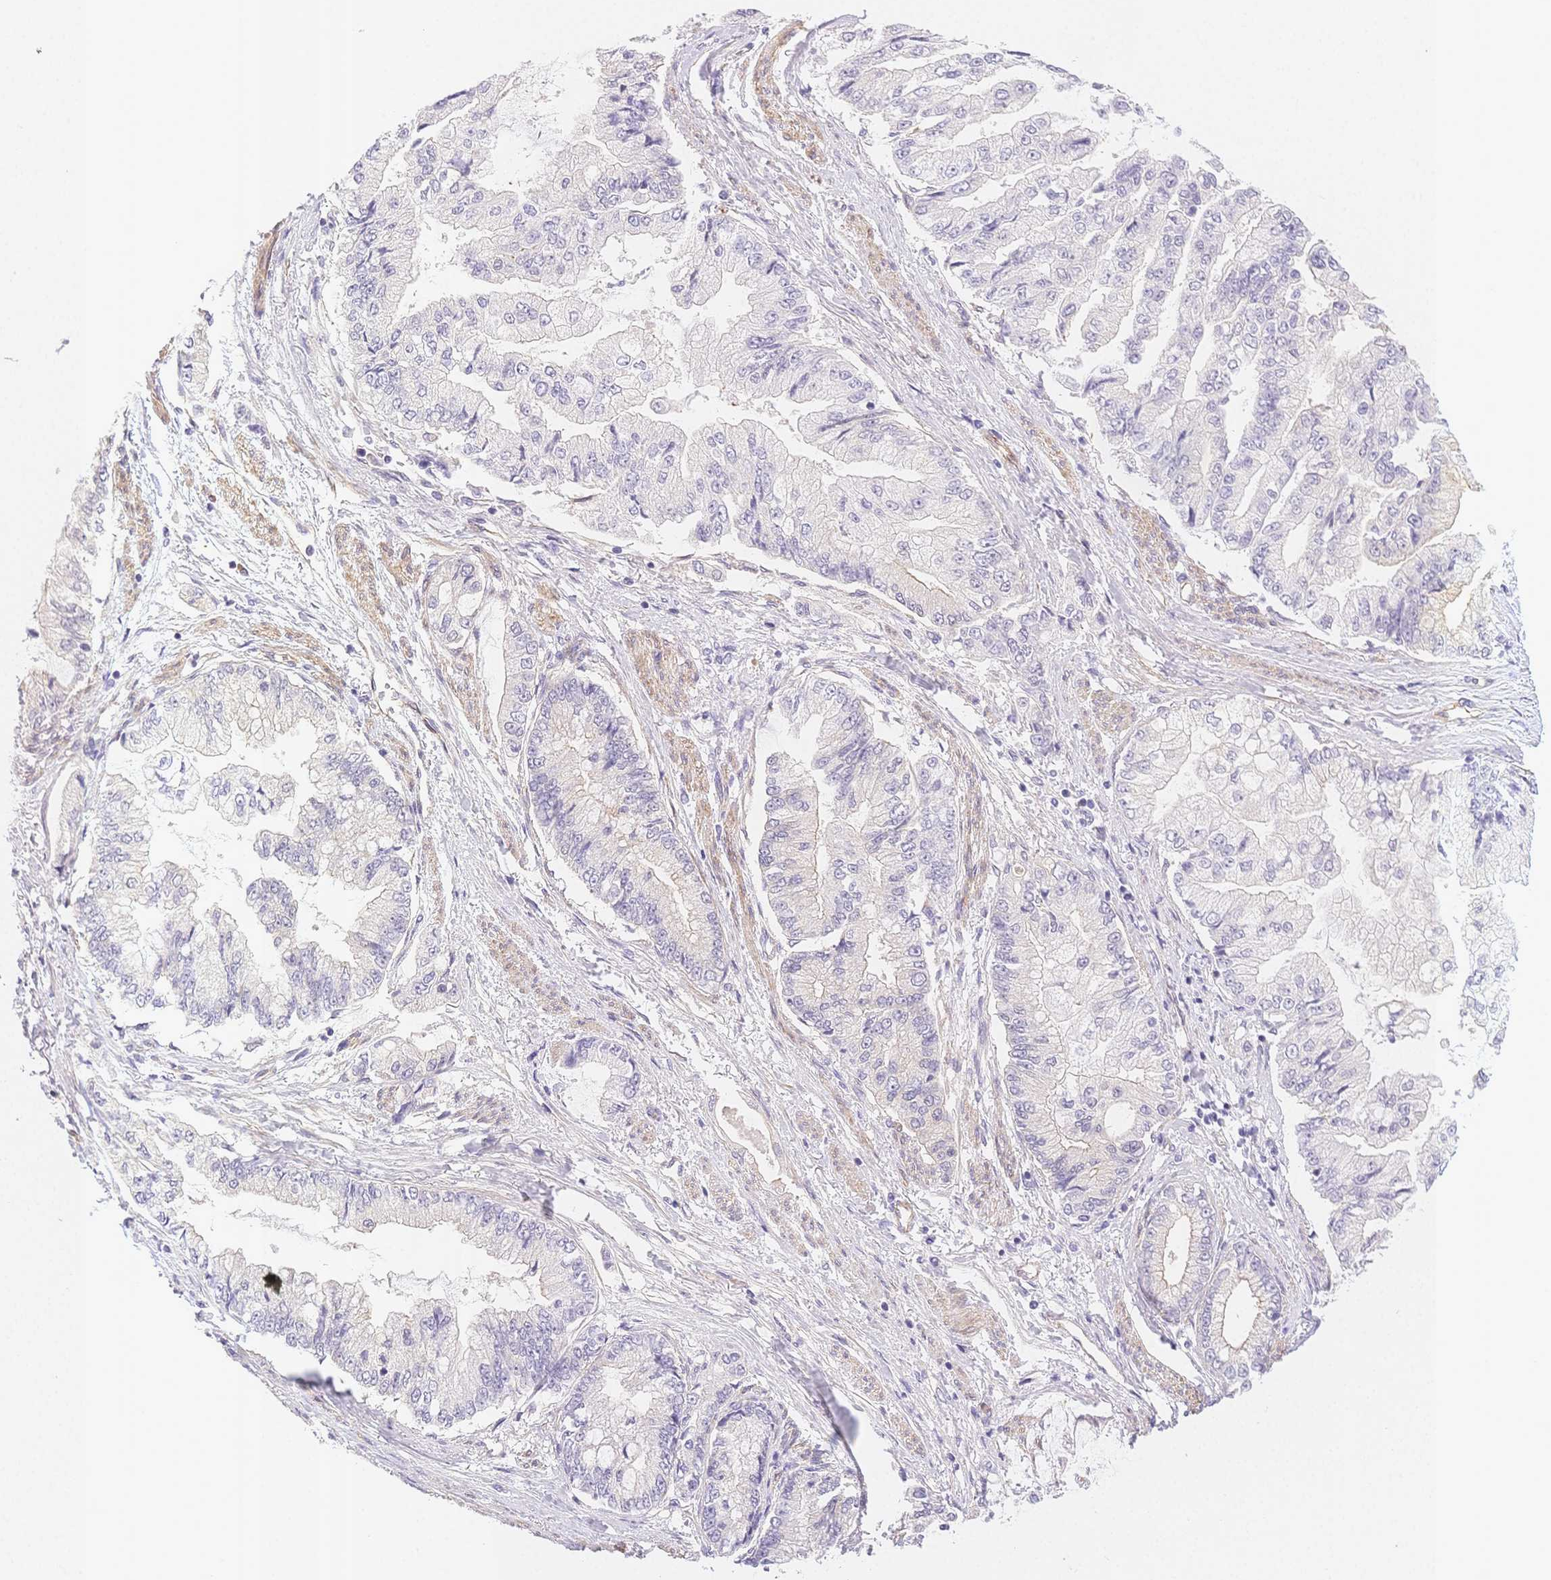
{"staining": {"intensity": "negative", "quantity": "none", "location": "none"}, "tissue": "stomach cancer", "cell_type": "Tumor cells", "image_type": "cancer", "snomed": [{"axis": "morphology", "description": "Adenocarcinoma, NOS"}, {"axis": "topography", "description": "Stomach, upper"}], "caption": "Tumor cells are negative for protein expression in human stomach adenocarcinoma.", "gene": "CSN1S1", "patient": {"sex": "female", "age": 74}}